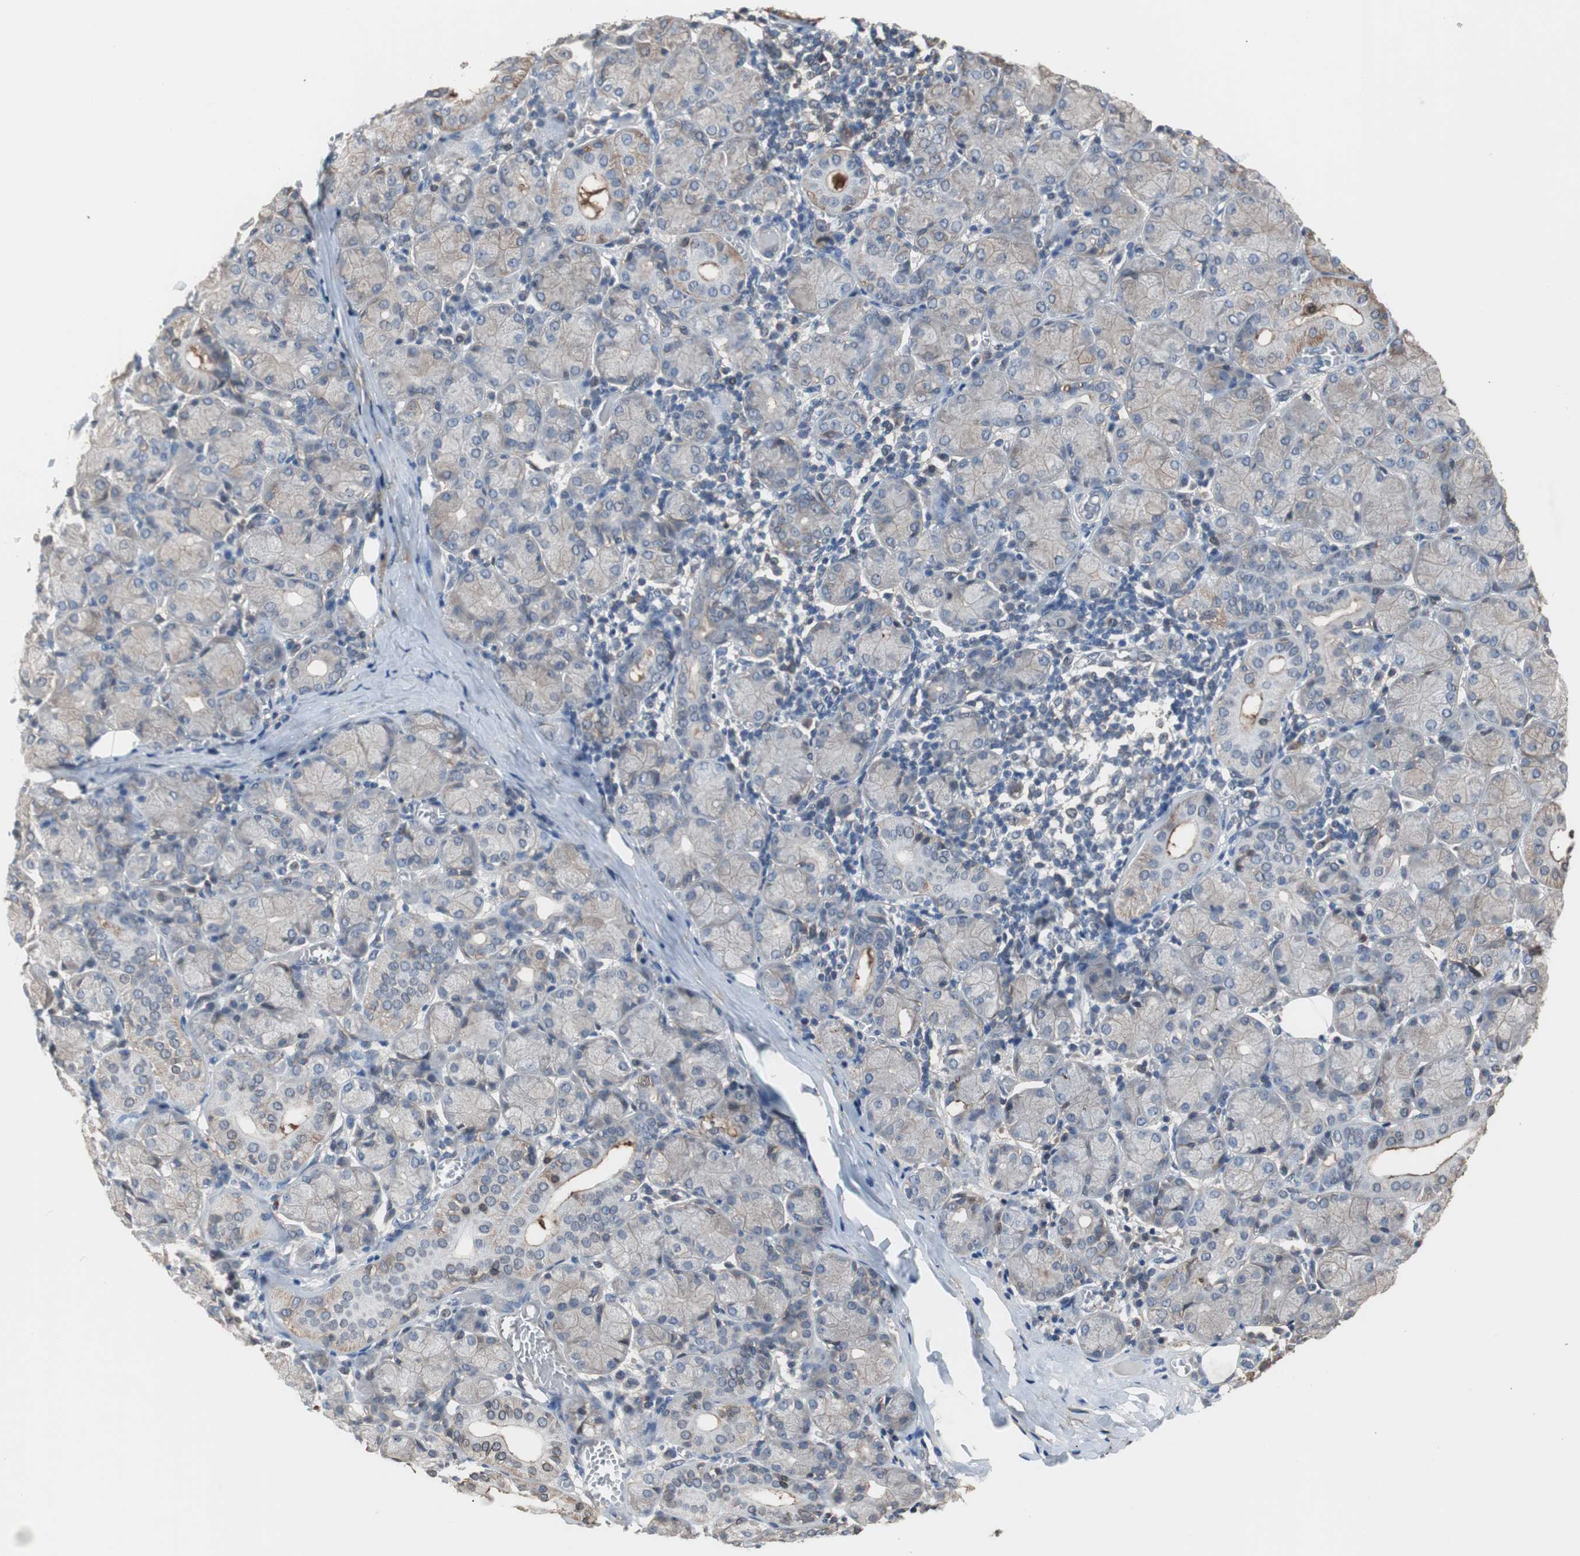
{"staining": {"intensity": "weak", "quantity": "<25%", "location": "cytoplasmic/membranous"}, "tissue": "salivary gland", "cell_type": "Glandular cells", "image_type": "normal", "snomed": [{"axis": "morphology", "description": "Normal tissue, NOS"}, {"axis": "topography", "description": "Salivary gland"}], "caption": "Immunohistochemistry (IHC) histopathology image of normal salivary gland: salivary gland stained with DAB (3,3'-diaminobenzidine) reveals no significant protein expression in glandular cells.", "gene": "ANXA4", "patient": {"sex": "female", "age": 24}}